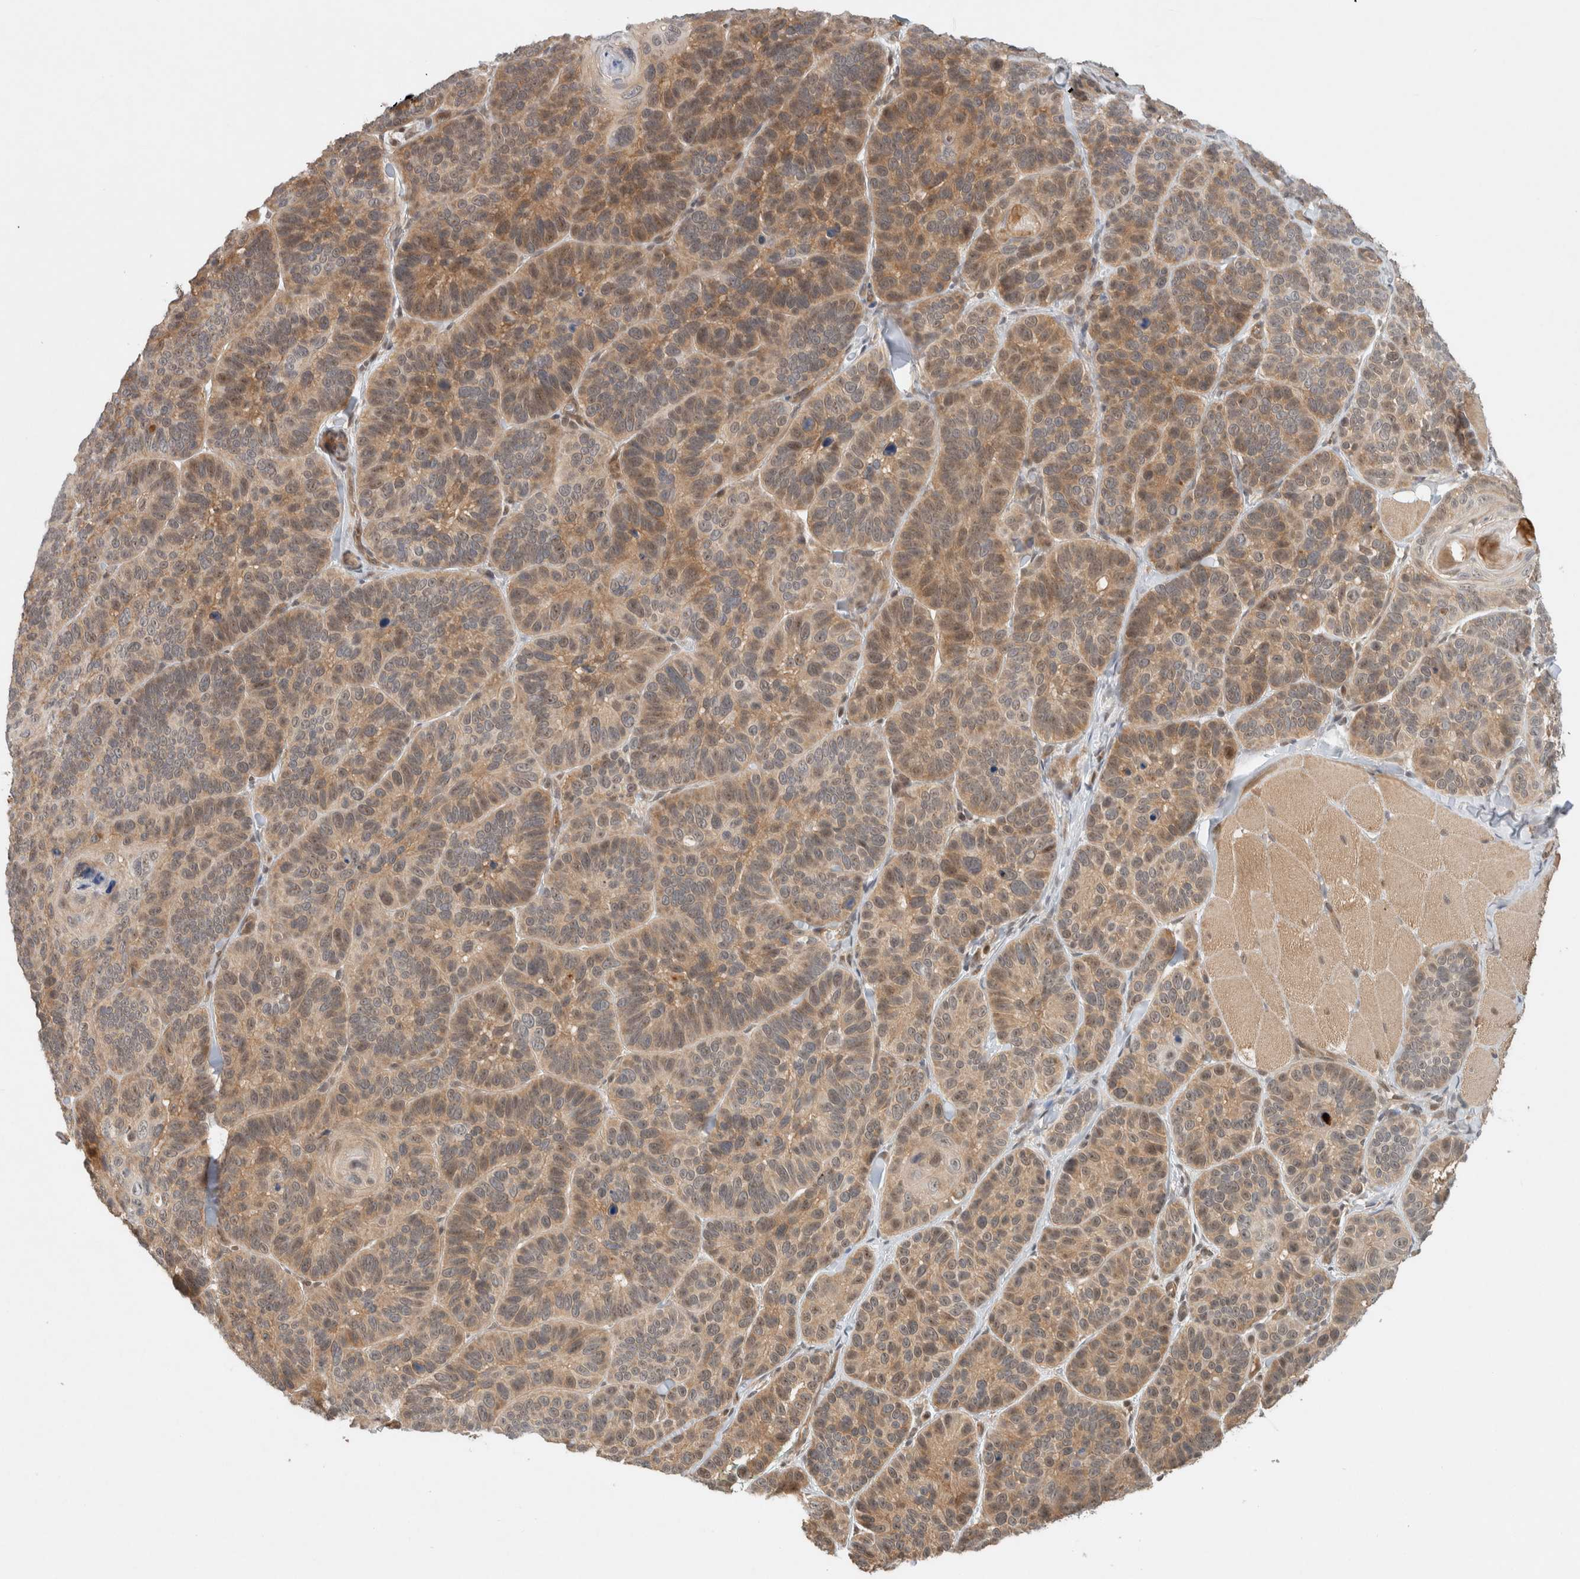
{"staining": {"intensity": "moderate", "quantity": ">75%", "location": "cytoplasmic/membranous"}, "tissue": "skin cancer", "cell_type": "Tumor cells", "image_type": "cancer", "snomed": [{"axis": "morphology", "description": "Basal cell carcinoma"}, {"axis": "topography", "description": "Skin"}], "caption": "The photomicrograph shows staining of skin cancer, revealing moderate cytoplasmic/membranous protein expression (brown color) within tumor cells. The protein of interest is shown in brown color, while the nuclei are stained blue.", "gene": "CAAP1", "patient": {"sex": "male", "age": 62}}